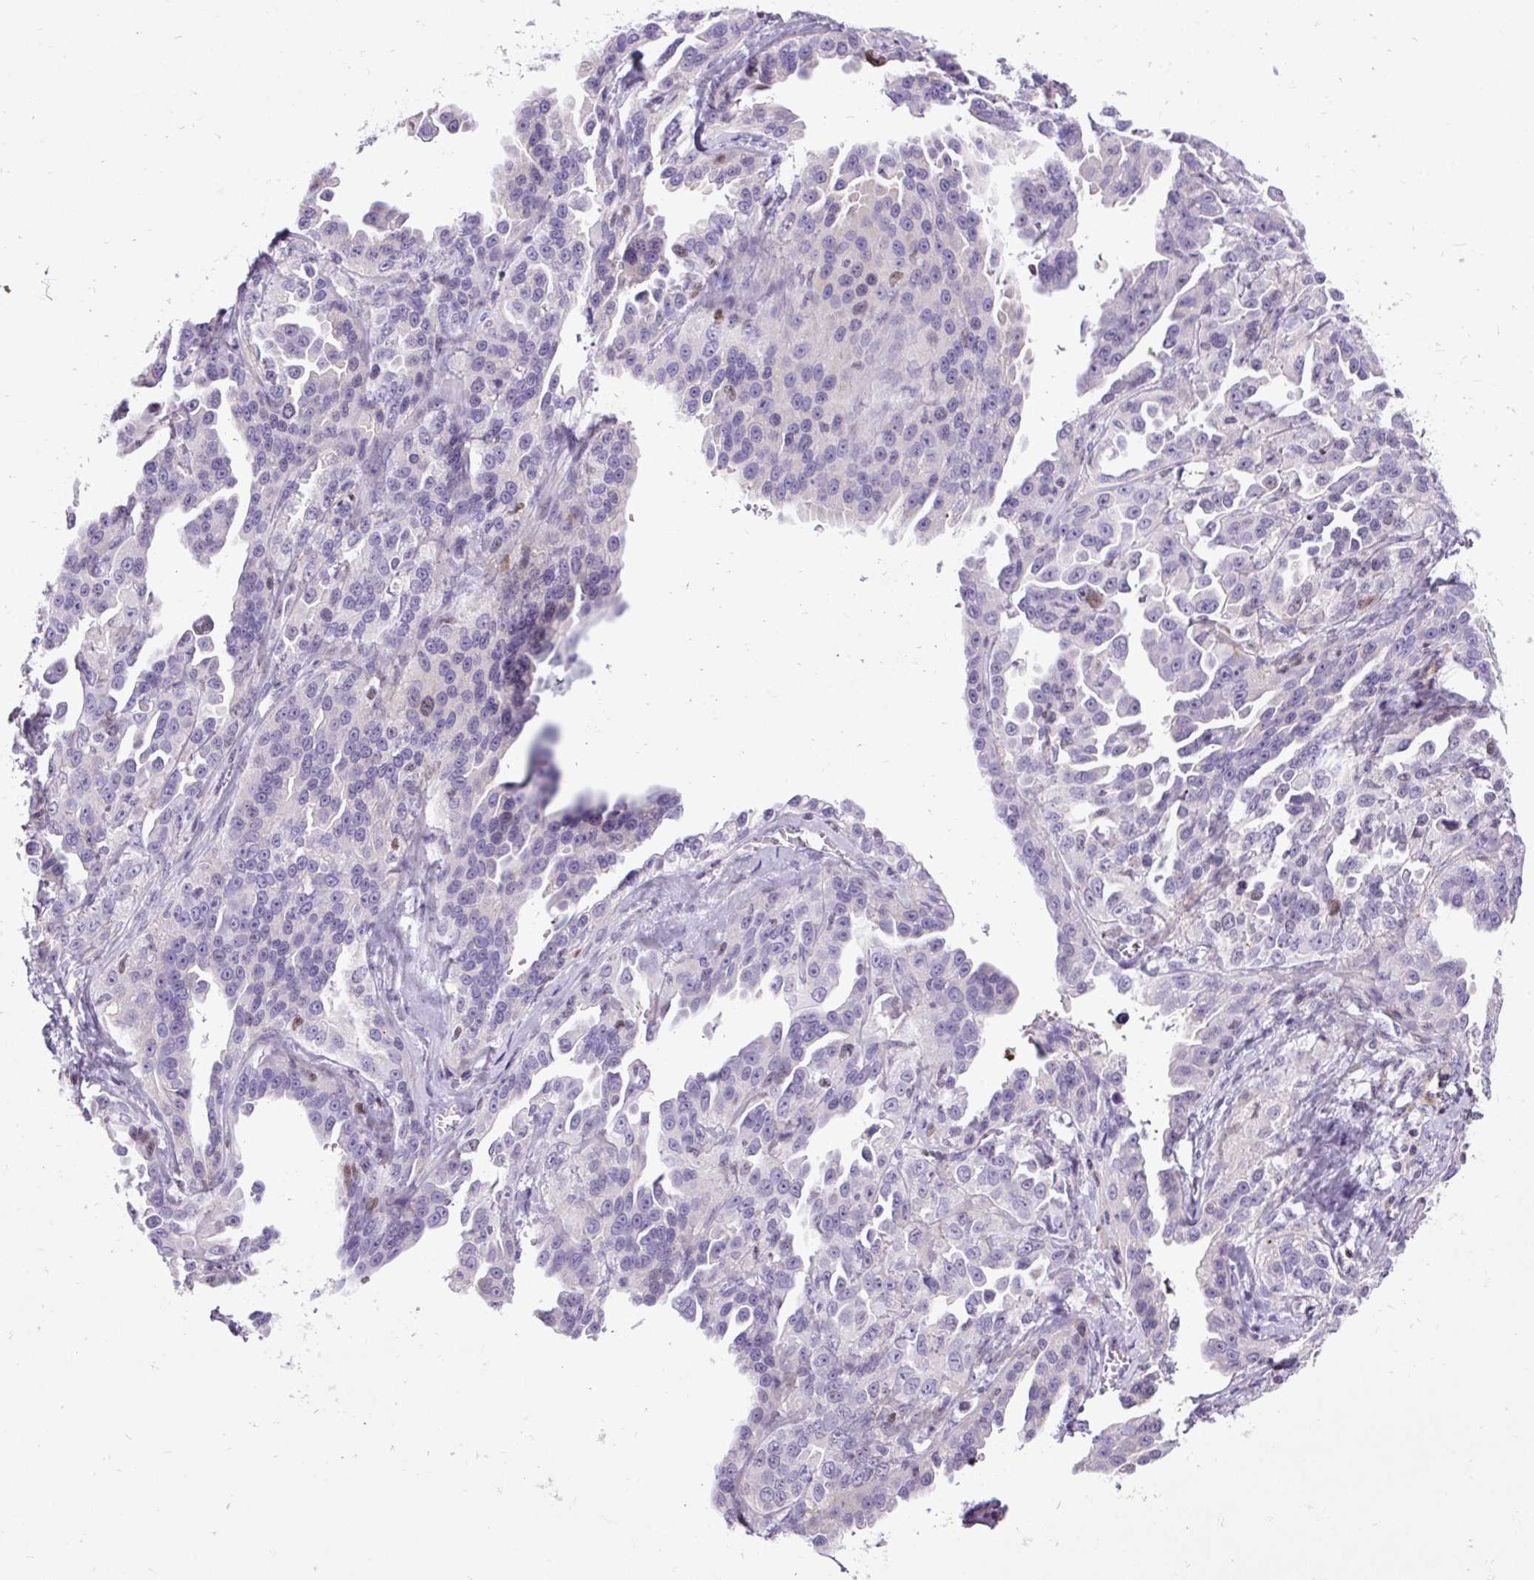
{"staining": {"intensity": "negative", "quantity": "none", "location": "none"}, "tissue": "ovarian cancer", "cell_type": "Tumor cells", "image_type": "cancer", "snomed": [{"axis": "morphology", "description": "Cystadenocarcinoma, serous, NOS"}, {"axis": "topography", "description": "Ovary"}], "caption": "Image shows no protein staining in tumor cells of serous cystadenocarcinoma (ovarian) tissue. Nuclei are stained in blue.", "gene": "SPC24", "patient": {"sex": "female", "age": 75}}